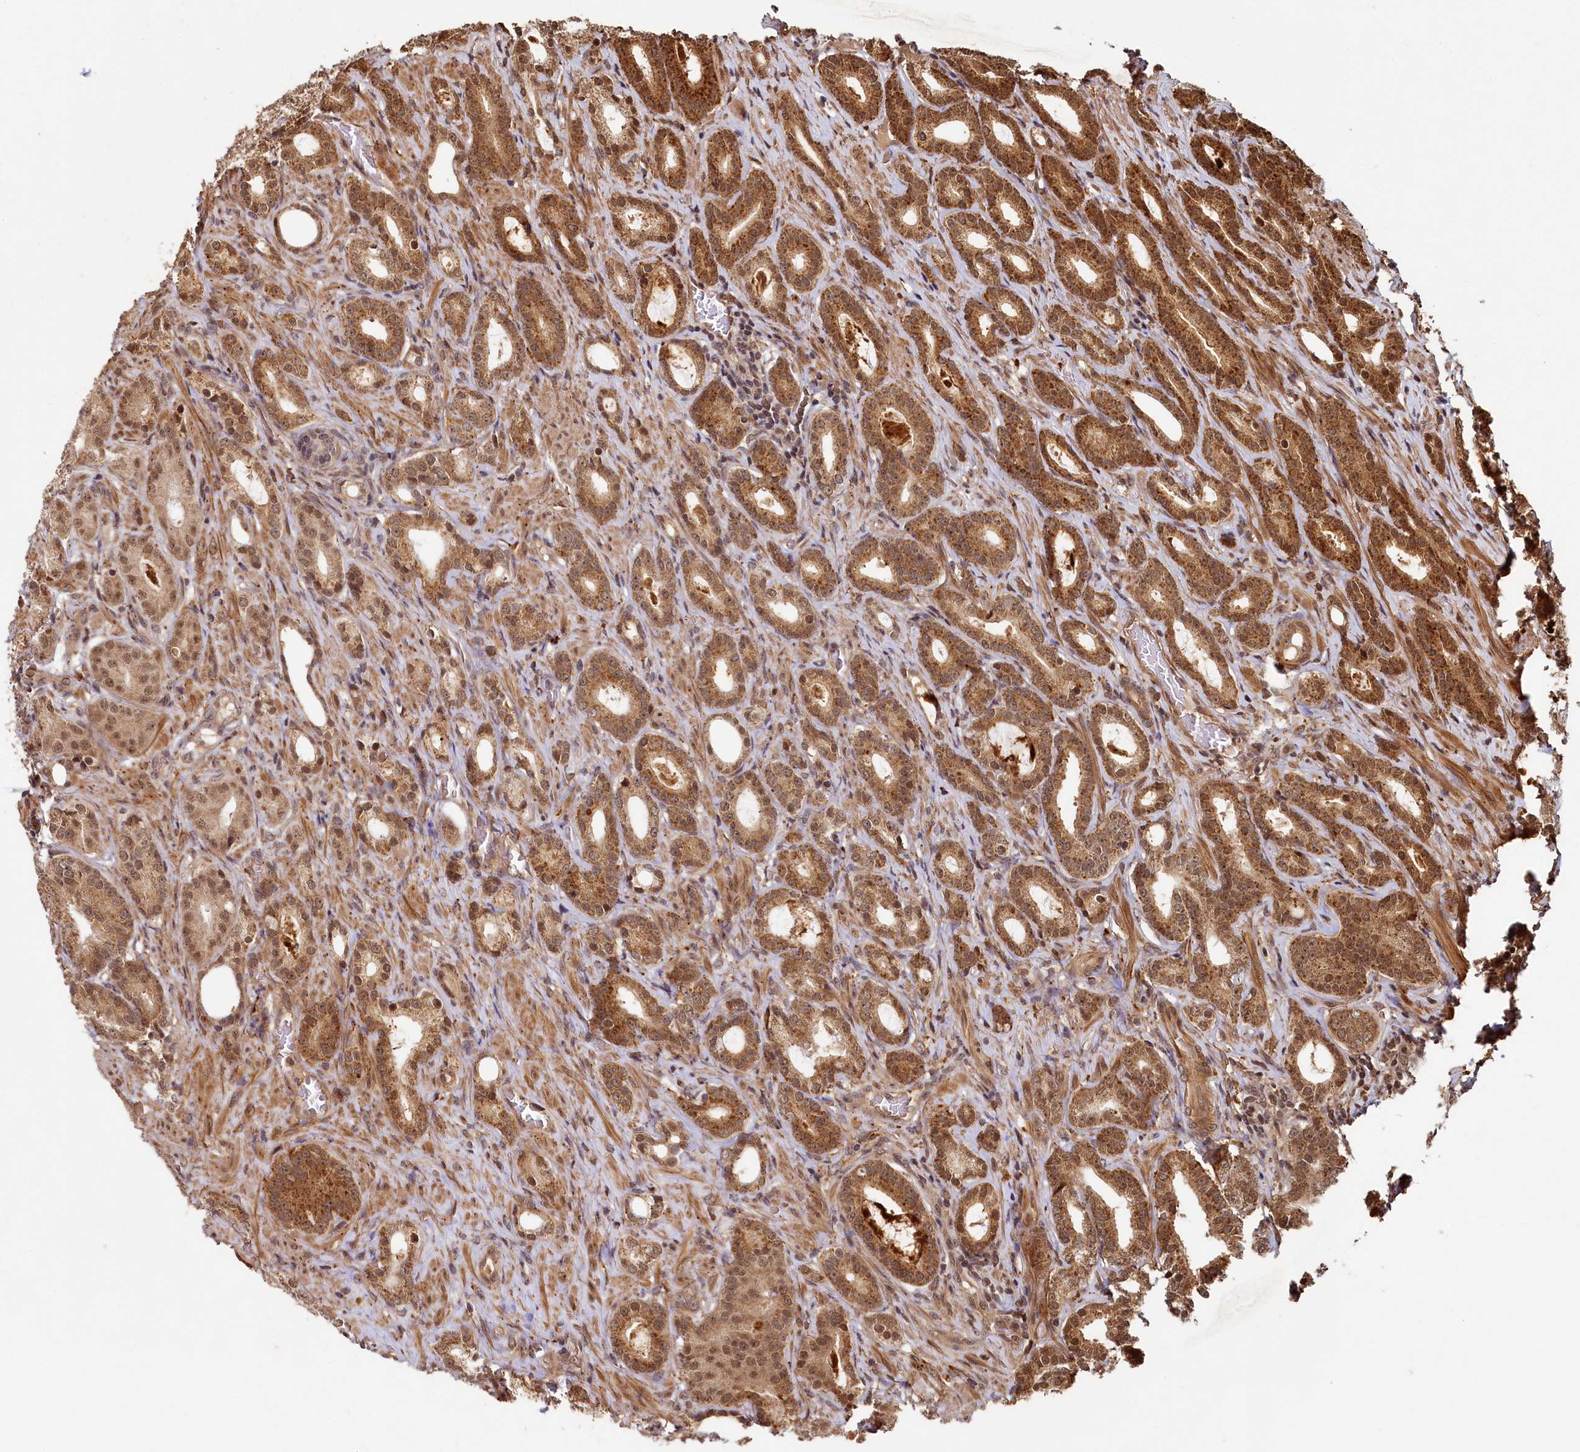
{"staining": {"intensity": "moderate", "quantity": ">75%", "location": "cytoplasmic/membranous,nuclear"}, "tissue": "prostate cancer", "cell_type": "Tumor cells", "image_type": "cancer", "snomed": [{"axis": "morphology", "description": "Adenocarcinoma, Low grade"}, {"axis": "topography", "description": "Prostate"}], "caption": "Human prostate cancer (adenocarcinoma (low-grade)) stained for a protein (brown) displays moderate cytoplasmic/membranous and nuclear positive positivity in approximately >75% of tumor cells.", "gene": "TRIM23", "patient": {"sex": "male", "age": 71}}